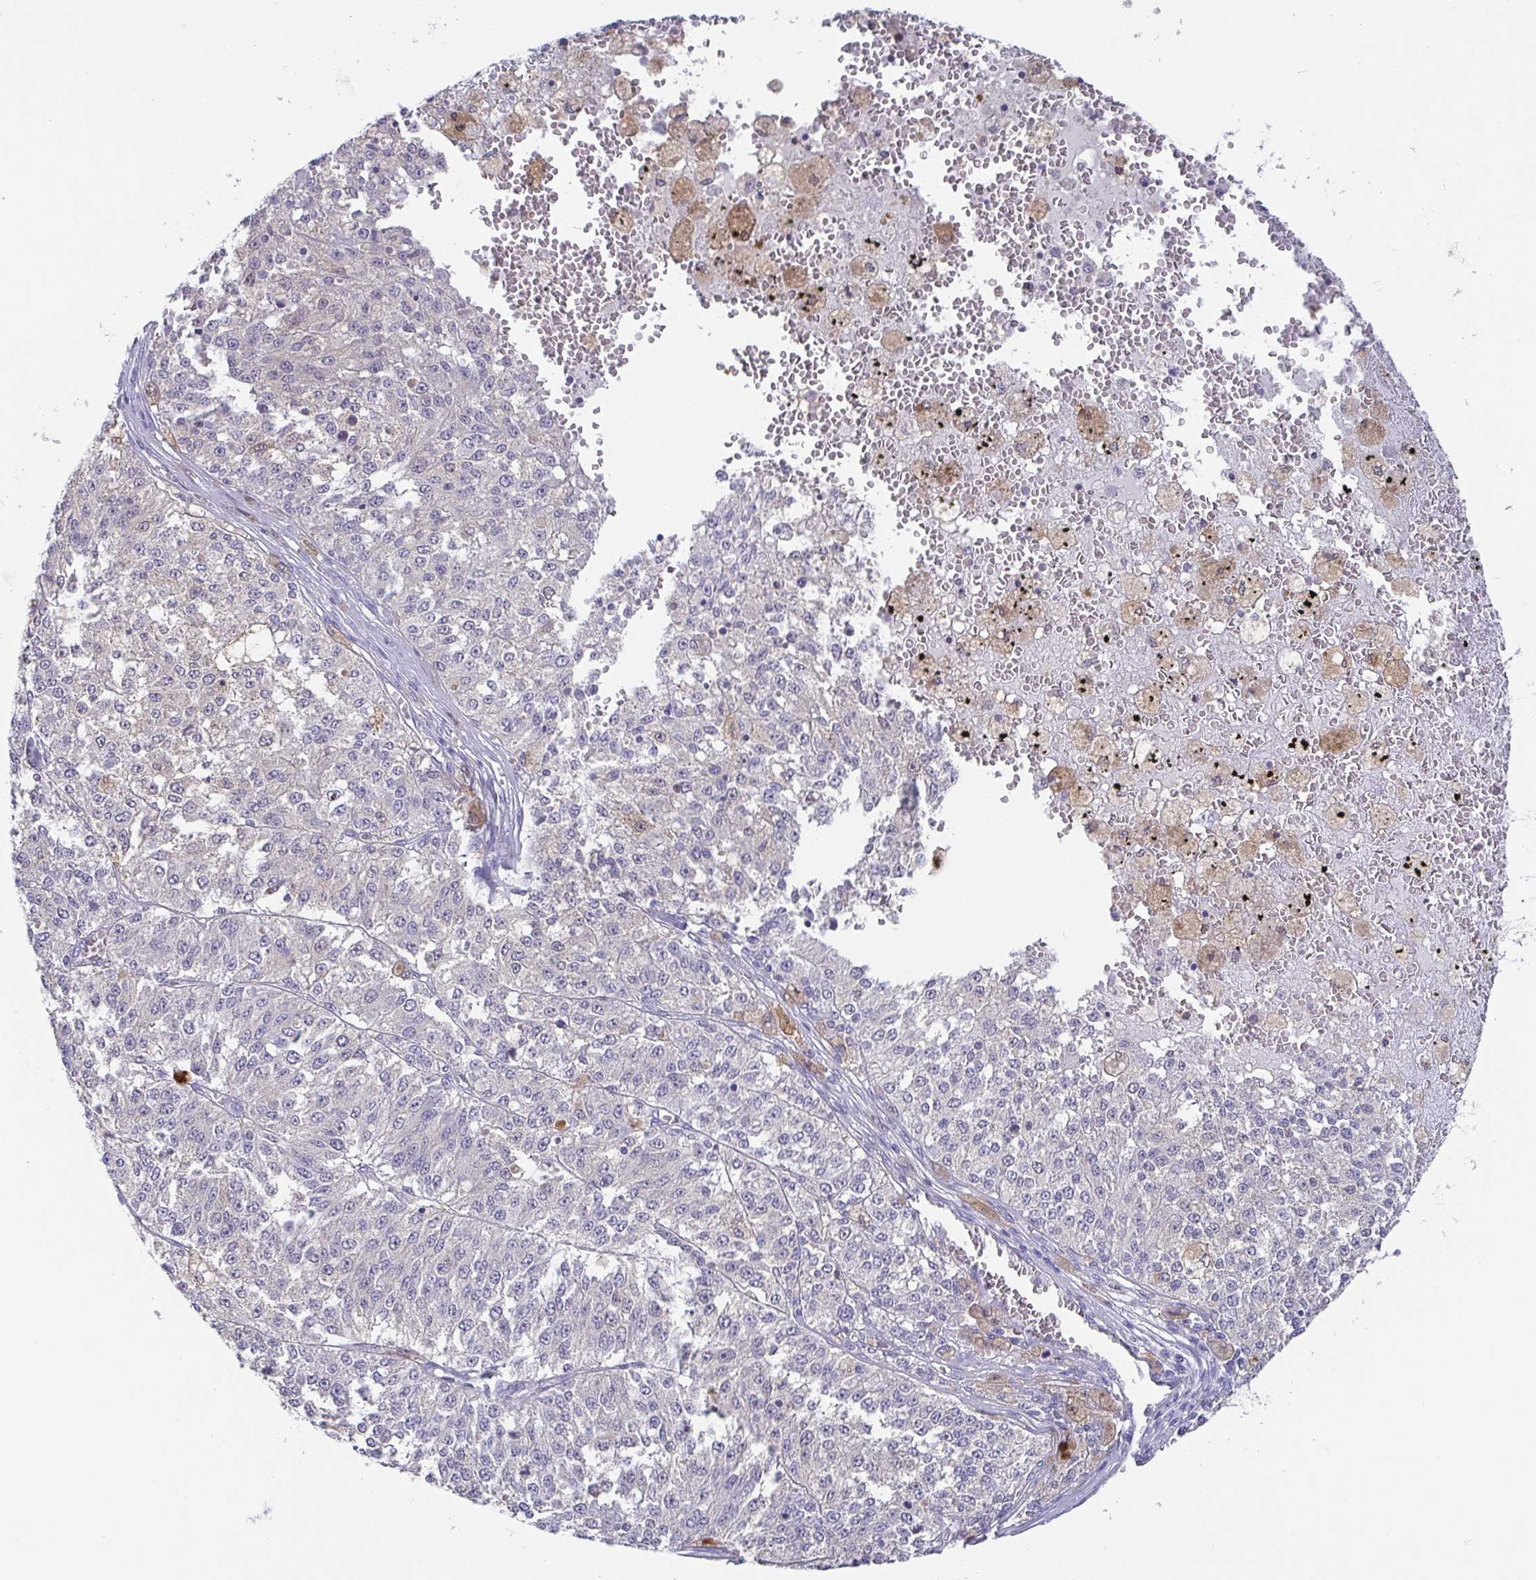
{"staining": {"intensity": "negative", "quantity": "none", "location": "none"}, "tissue": "melanoma", "cell_type": "Tumor cells", "image_type": "cancer", "snomed": [{"axis": "morphology", "description": "Malignant melanoma, Metastatic site"}, {"axis": "topography", "description": "Lymph node"}], "caption": "This is an immunohistochemistry (IHC) histopathology image of malignant melanoma (metastatic site). There is no staining in tumor cells.", "gene": "IDH1", "patient": {"sex": "female", "age": 64}}